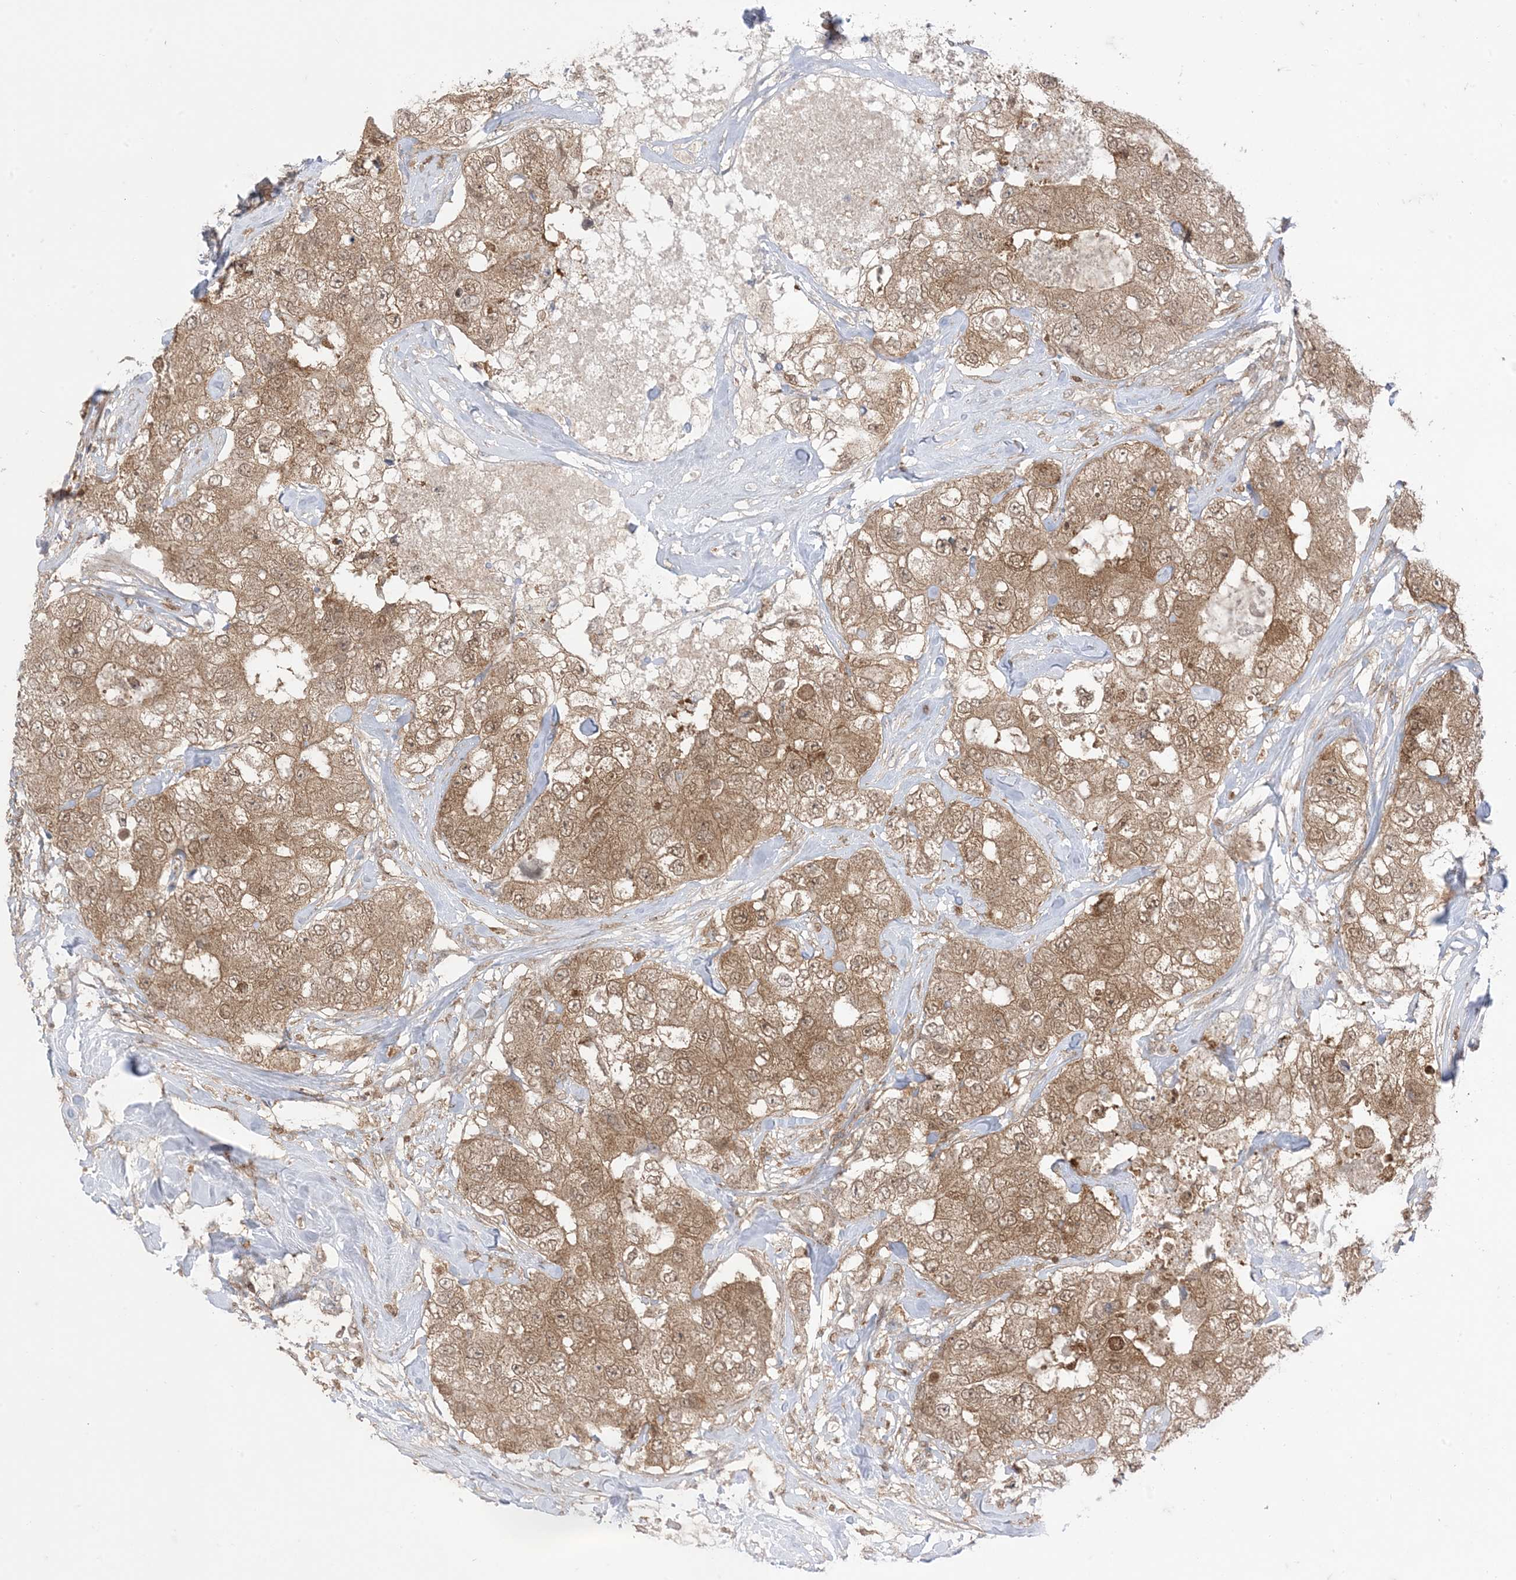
{"staining": {"intensity": "moderate", "quantity": ">75%", "location": "cytoplasmic/membranous"}, "tissue": "breast cancer", "cell_type": "Tumor cells", "image_type": "cancer", "snomed": [{"axis": "morphology", "description": "Duct carcinoma"}, {"axis": "topography", "description": "Breast"}], "caption": "The micrograph reveals immunohistochemical staining of breast intraductal carcinoma. There is moderate cytoplasmic/membranous positivity is seen in approximately >75% of tumor cells.", "gene": "PTPA", "patient": {"sex": "female", "age": 62}}